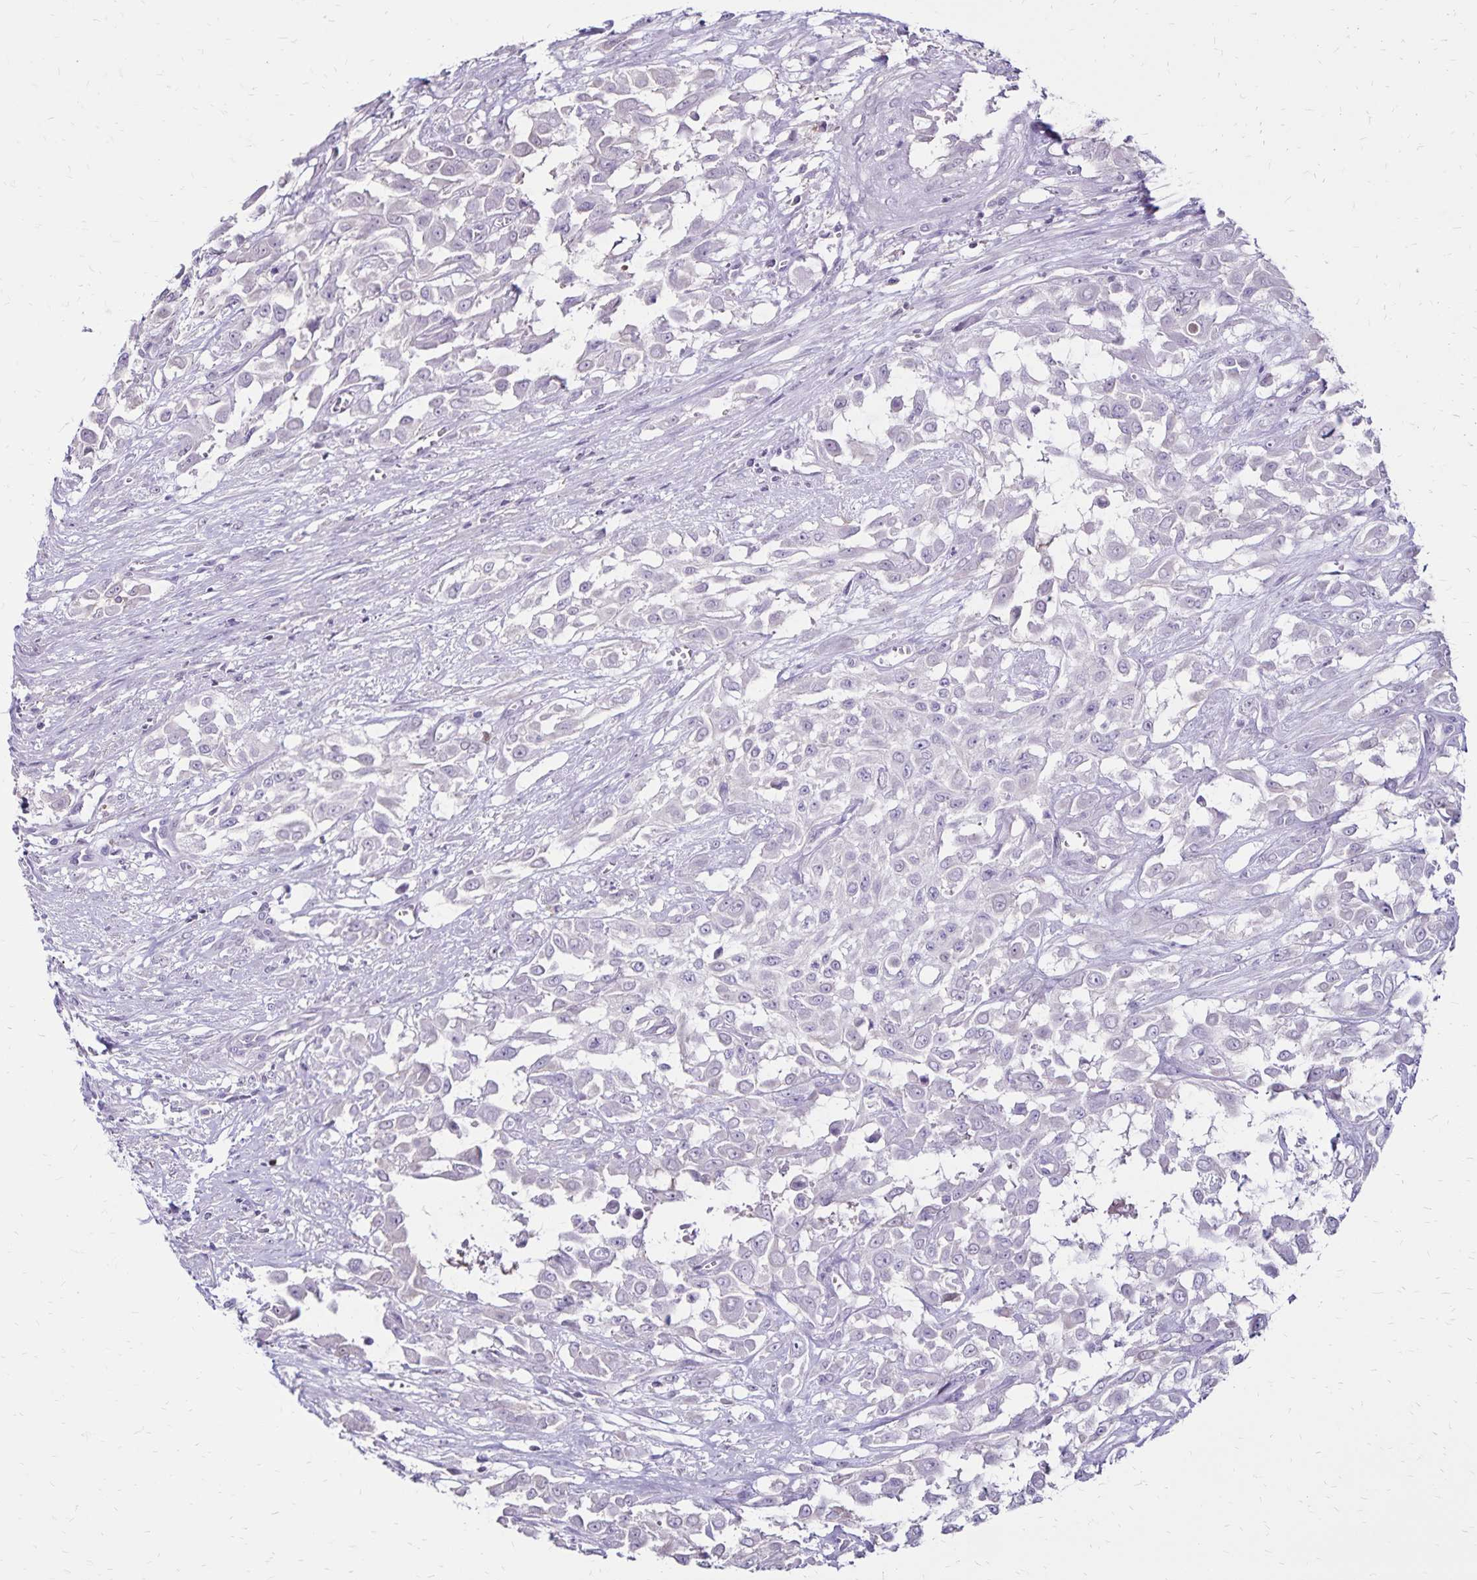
{"staining": {"intensity": "negative", "quantity": "none", "location": "none"}, "tissue": "urothelial cancer", "cell_type": "Tumor cells", "image_type": "cancer", "snomed": [{"axis": "morphology", "description": "Urothelial carcinoma, High grade"}, {"axis": "topography", "description": "Urinary bladder"}], "caption": "Immunohistochemistry image of neoplastic tissue: human urothelial cancer stained with DAB displays no significant protein expression in tumor cells.", "gene": "SH3GL3", "patient": {"sex": "male", "age": 57}}